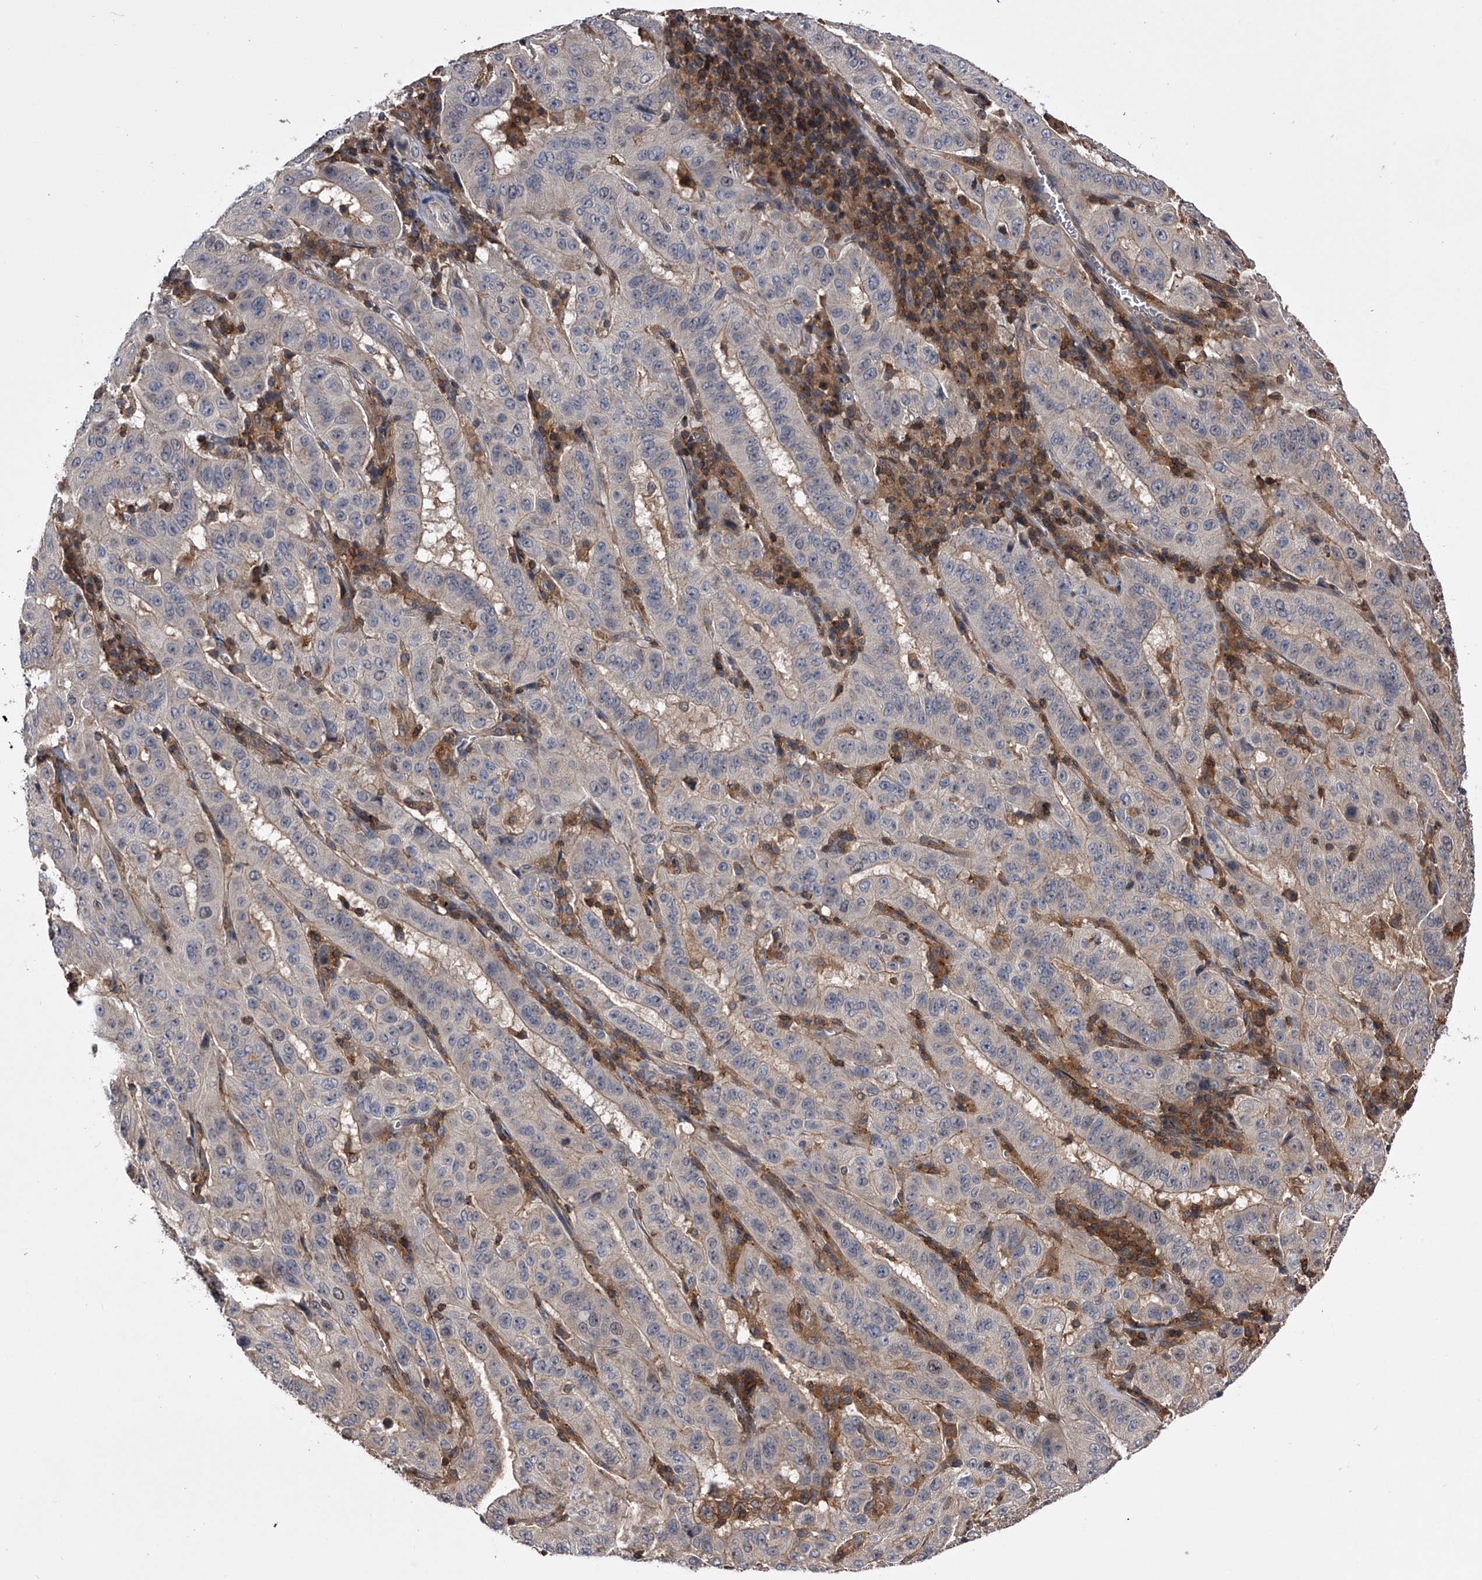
{"staining": {"intensity": "weak", "quantity": "25%-75%", "location": "cytoplasmic/membranous"}, "tissue": "pancreatic cancer", "cell_type": "Tumor cells", "image_type": "cancer", "snomed": [{"axis": "morphology", "description": "Adenocarcinoma, NOS"}, {"axis": "topography", "description": "Pancreas"}], "caption": "Immunohistochemical staining of pancreatic adenocarcinoma reveals weak cytoplasmic/membranous protein expression in approximately 25%-75% of tumor cells.", "gene": "PAN3", "patient": {"sex": "male", "age": 63}}